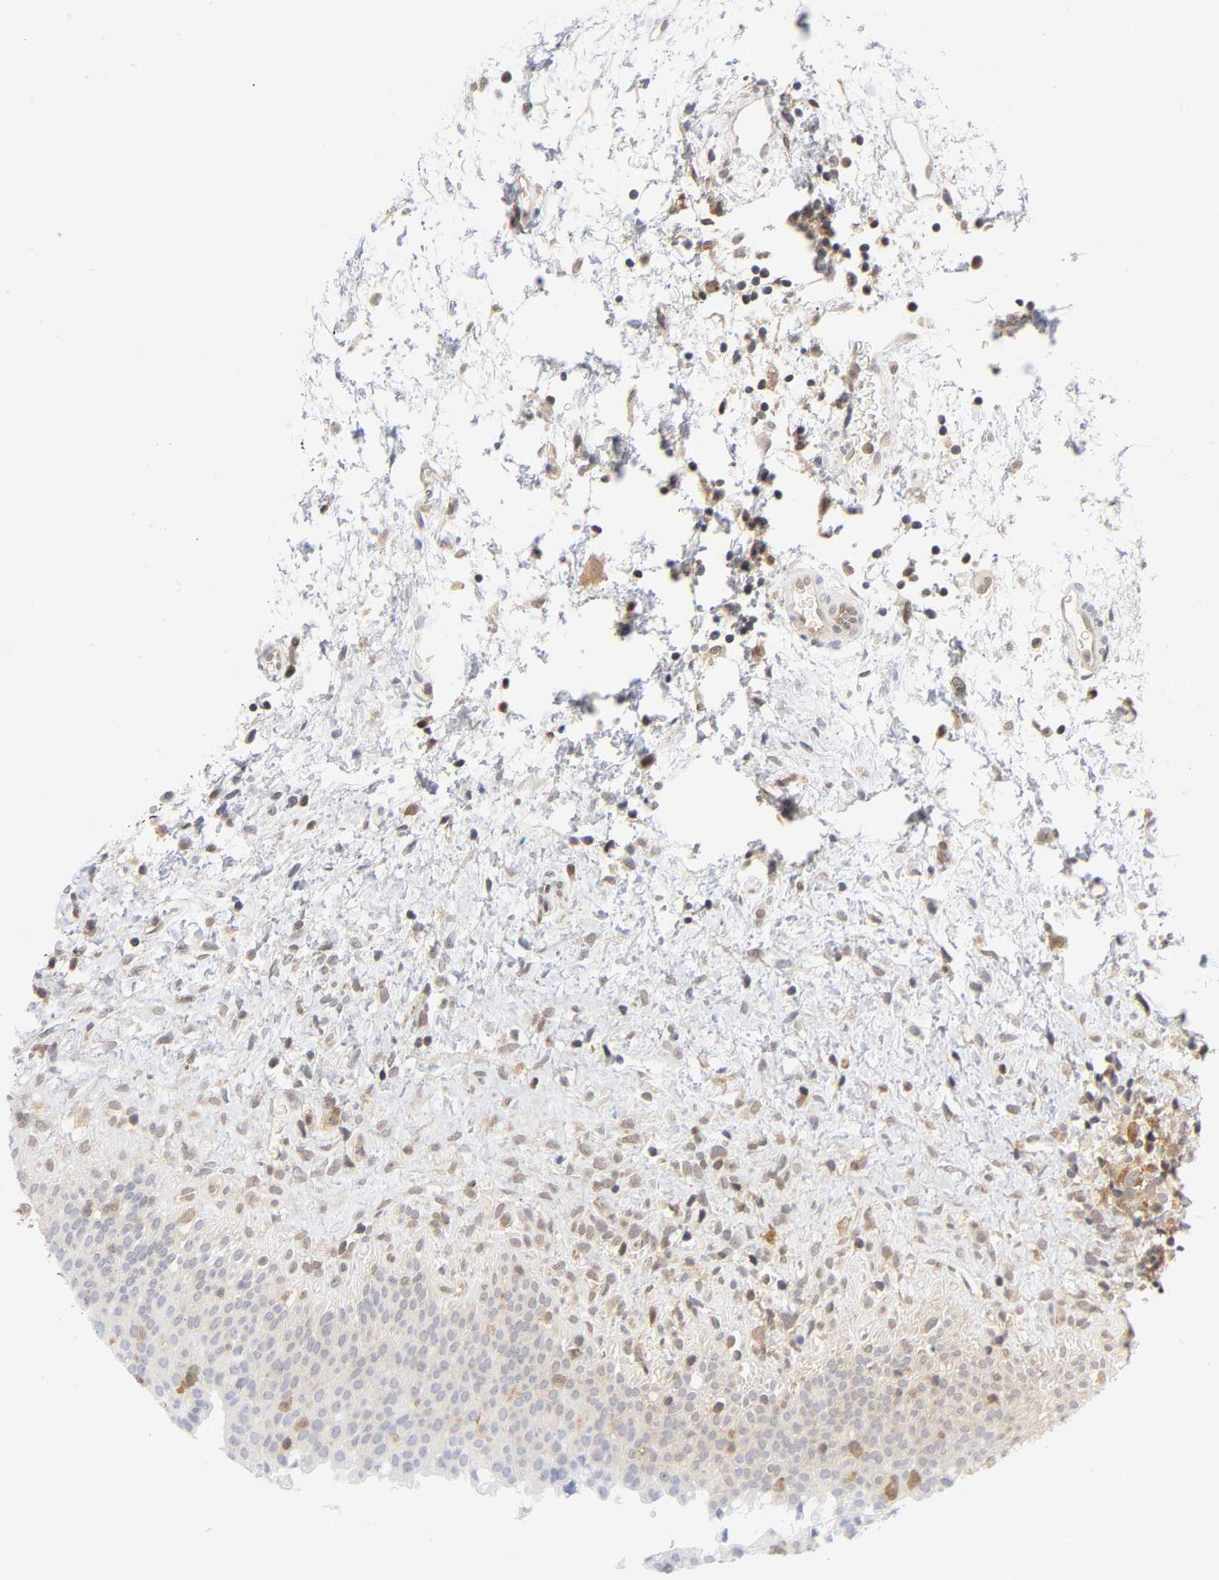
{"staining": {"intensity": "weak", "quantity": "<25%", "location": "cytoplasmic/membranous"}, "tissue": "urinary bladder", "cell_type": "Urothelial cells", "image_type": "normal", "snomed": [{"axis": "morphology", "description": "Normal tissue, NOS"}, {"axis": "topography", "description": "Urinary bladder"}], "caption": "This photomicrograph is of benign urinary bladder stained with IHC to label a protein in brown with the nuclei are counter-stained blue. There is no expression in urothelial cells.", "gene": "DFFB", "patient": {"sex": "male", "age": 51}}